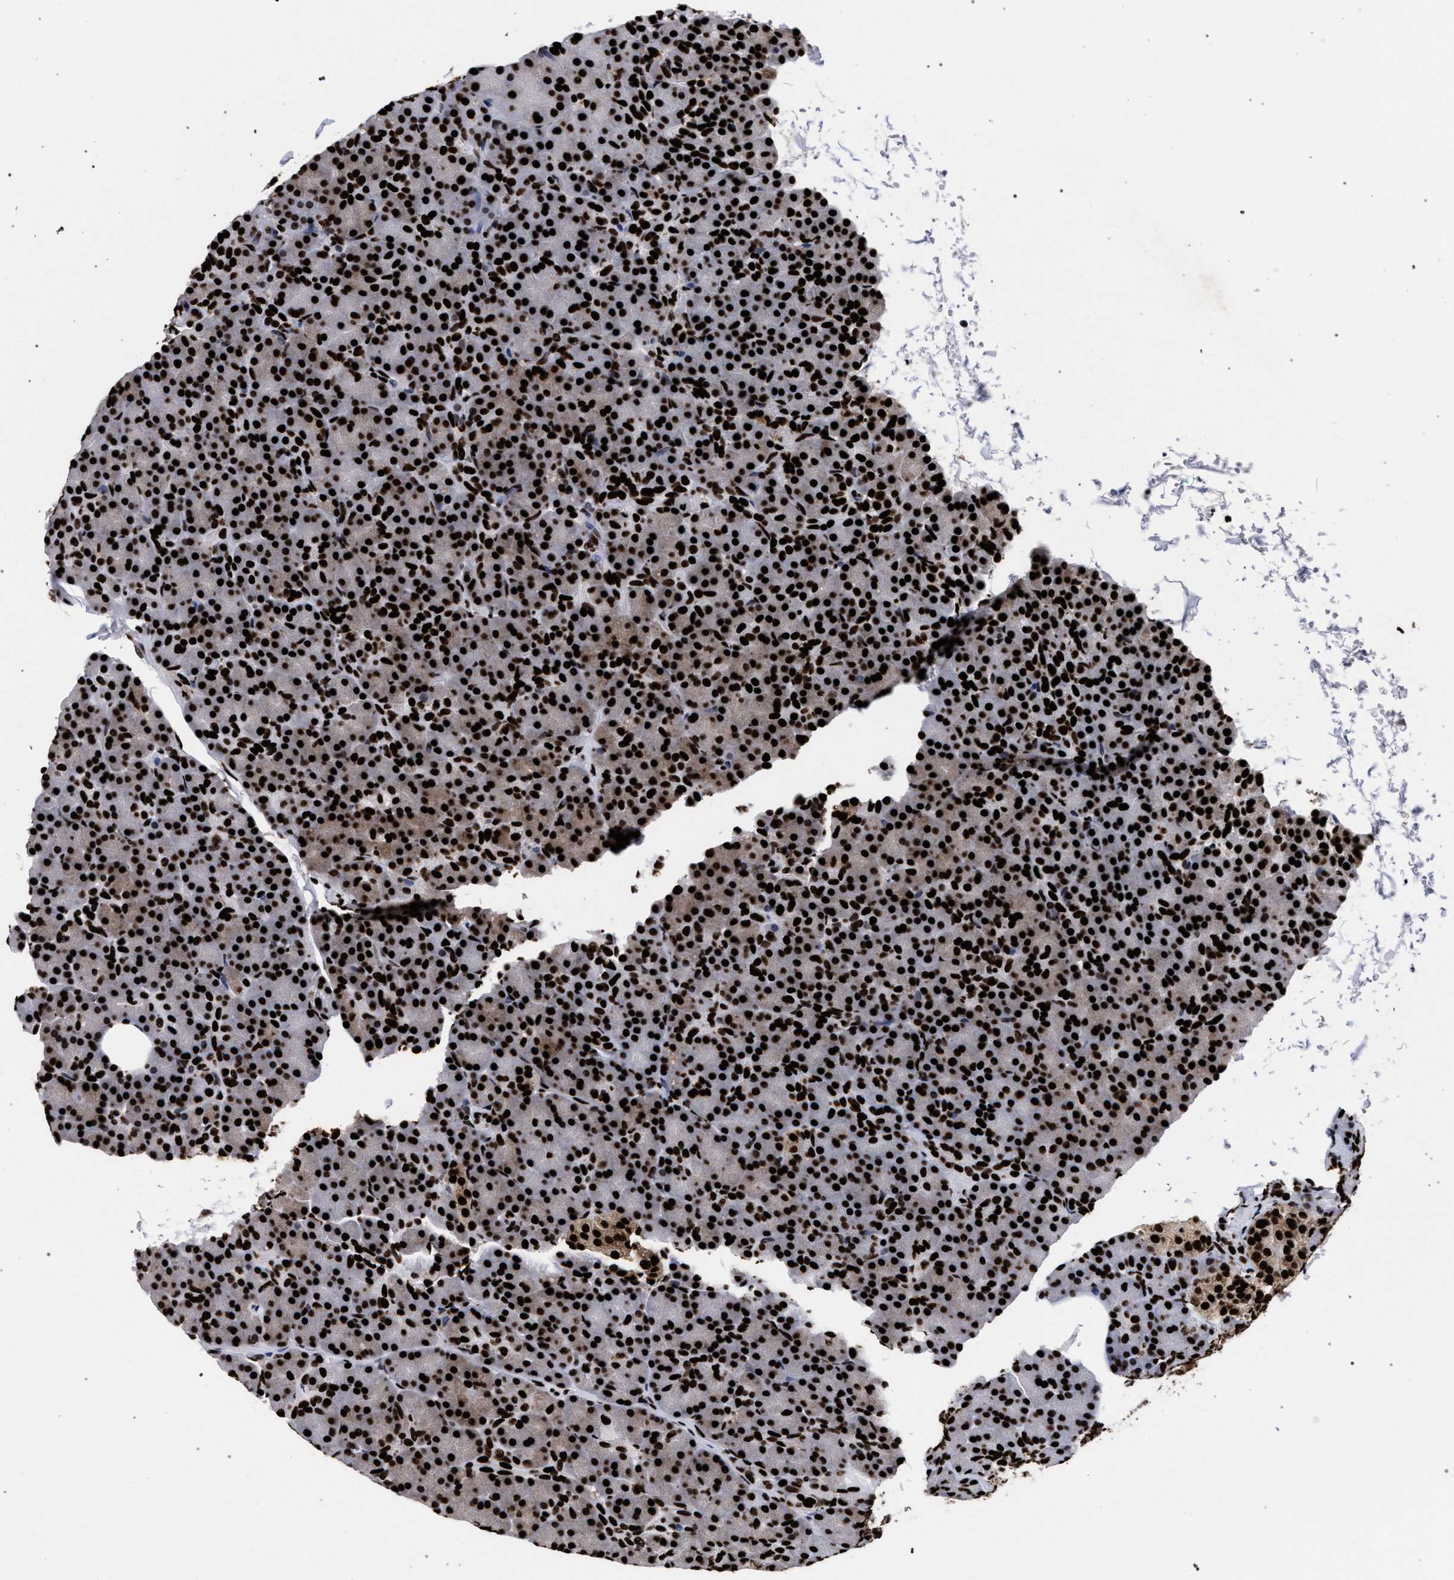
{"staining": {"intensity": "strong", "quantity": ">75%", "location": "nuclear"}, "tissue": "pancreas", "cell_type": "Exocrine glandular cells", "image_type": "normal", "snomed": [{"axis": "morphology", "description": "Normal tissue, NOS"}, {"axis": "topography", "description": "Pancreas"}], "caption": "DAB immunohistochemical staining of normal pancreas reveals strong nuclear protein positivity in approximately >75% of exocrine glandular cells. (IHC, brightfield microscopy, high magnification).", "gene": "HNRNPA1", "patient": {"sex": "female", "age": 43}}